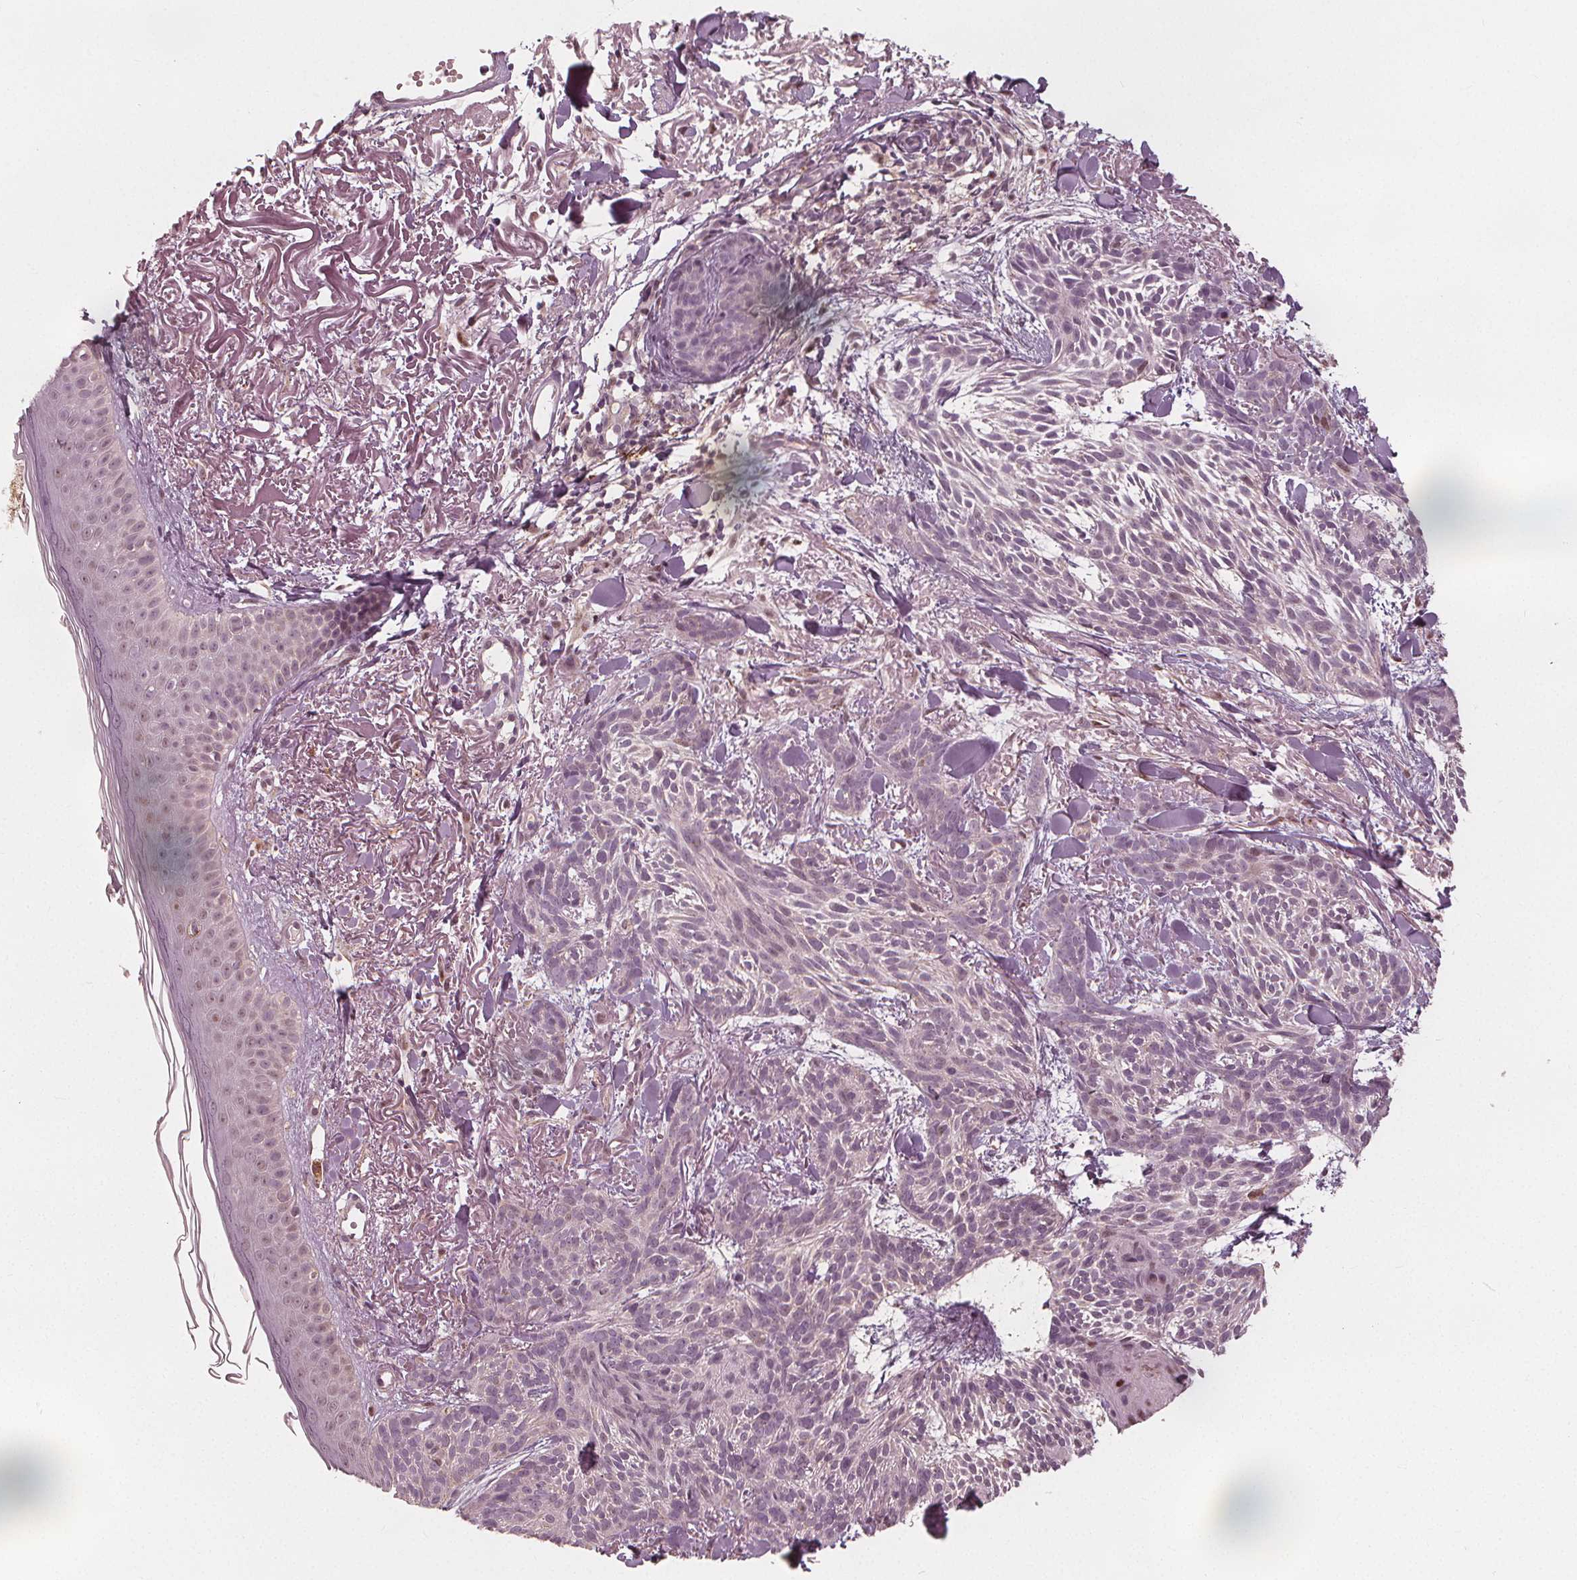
{"staining": {"intensity": "negative", "quantity": "none", "location": "none"}, "tissue": "skin cancer", "cell_type": "Tumor cells", "image_type": "cancer", "snomed": [{"axis": "morphology", "description": "Basal cell carcinoma"}, {"axis": "topography", "description": "Skin"}], "caption": "This image is of skin cancer (basal cell carcinoma) stained with IHC to label a protein in brown with the nuclei are counter-stained blue. There is no positivity in tumor cells.", "gene": "SQSTM1", "patient": {"sex": "female", "age": 78}}